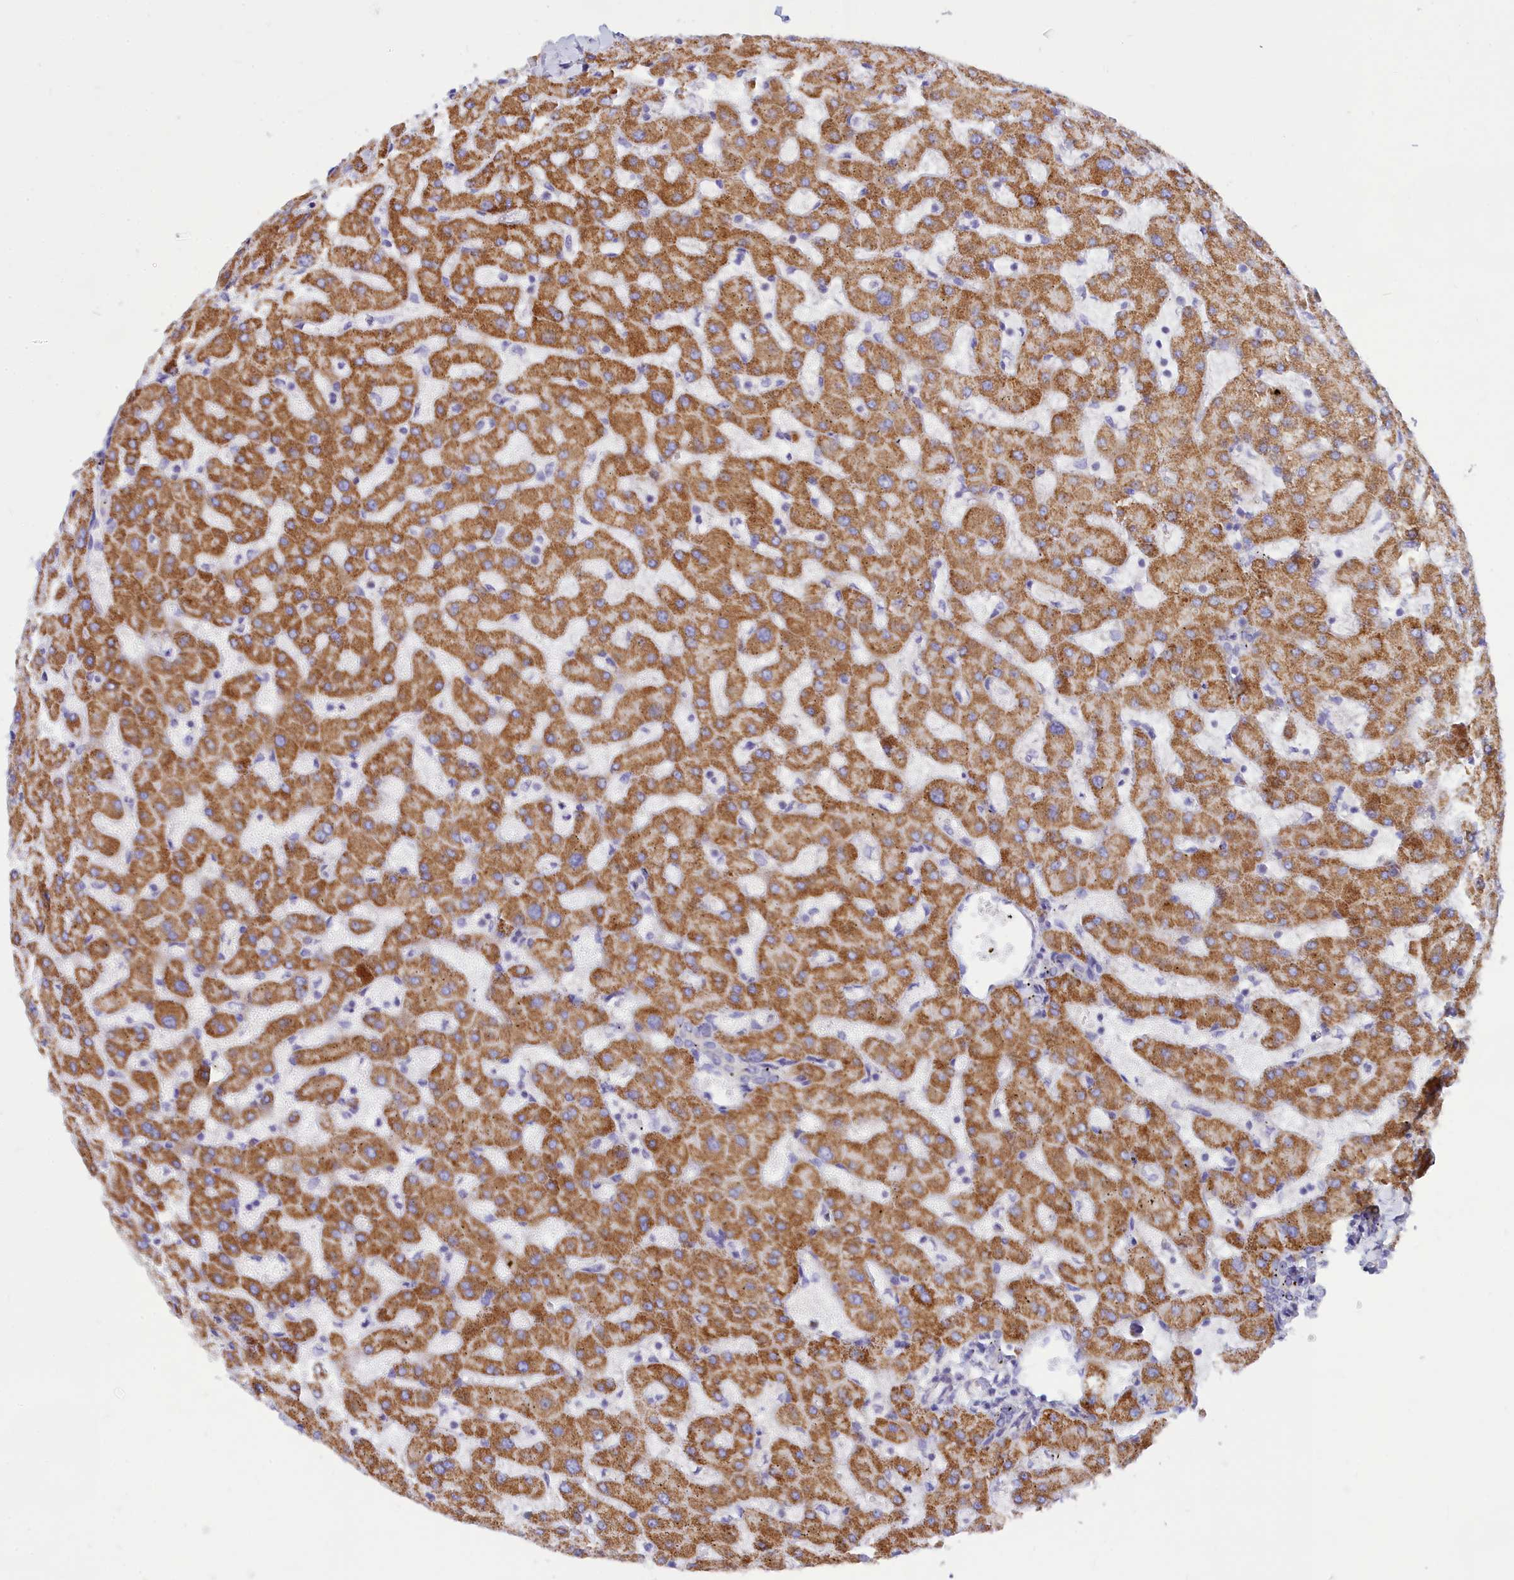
{"staining": {"intensity": "negative", "quantity": "none", "location": "none"}, "tissue": "liver", "cell_type": "Cholangiocytes", "image_type": "normal", "snomed": [{"axis": "morphology", "description": "Normal tissue, NOS"}, {"axis": "topography", "description": "Liver"}], "caption": "This is an immunohistochemistry (IHC) photomicrograph of benign liver. There is no positivity in cholangiocytes.", "gene": "TMEM30B", "patient": {"sex": "female", "age": 63}}